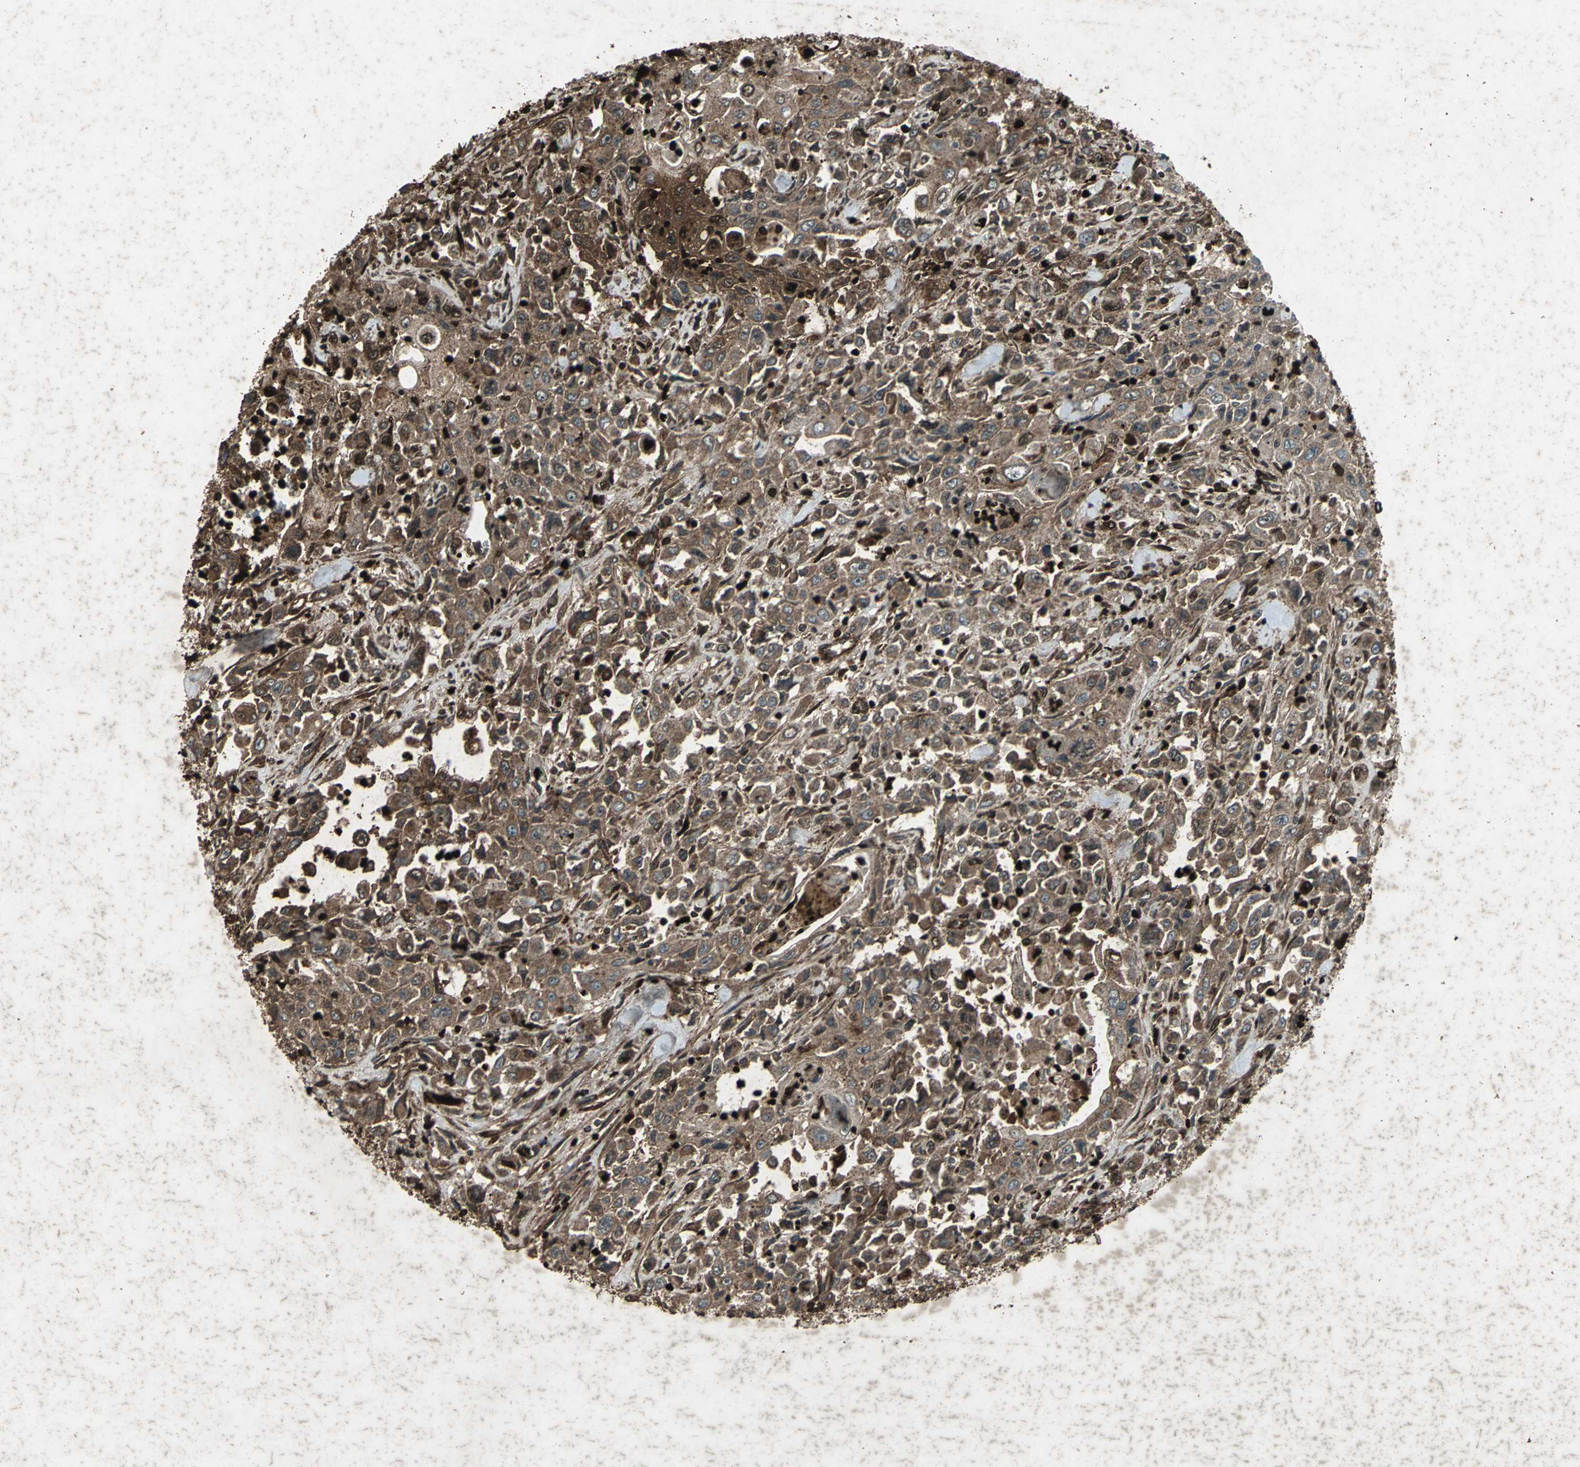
{"staining": {"intensity": "strong", "quantity": ">75%", "location": "cytoplasmic/membranous,nuclear"}, "tissue": "pancreatic cancer", "cell_type": "Tumor cells", "image_type": "cancer", "snomed": [{"axis": "morphology", "description": "Adenocarcinoma, NOS"}, {"axis": "topography", "description": "Pancreas"}], "caption": "Pancreatic cancer (adenocarcinoma) stained with IHC shows strong cytoplasmic/membranous and nuclear staining in approximately >75% of tumor cells.", "gene": "SEPTIN4", "patient": {"sex": "male", "age": 70}}